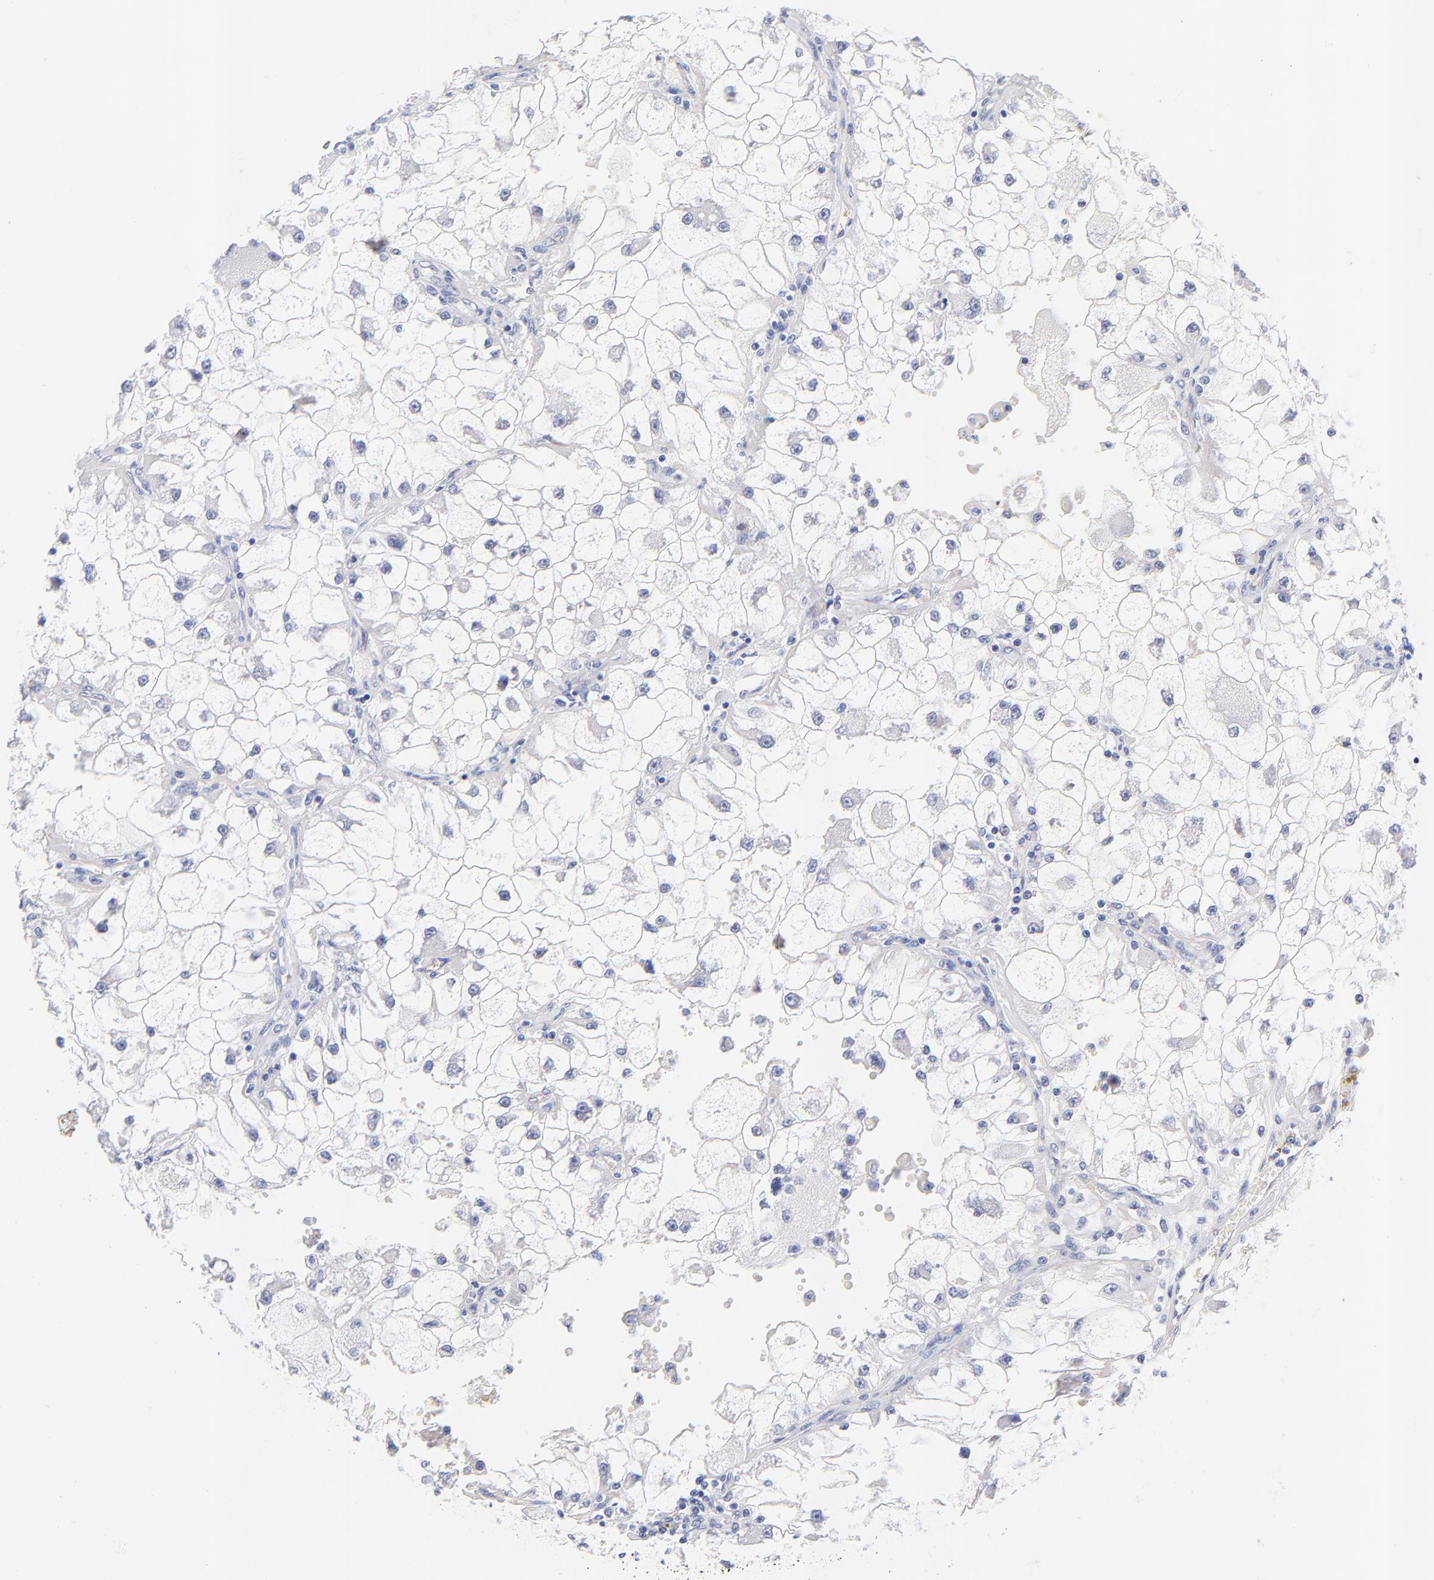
{"staining": {"intensity": "negative", "quantity": "none", "location": "none"}, "tissue": "renal cancer", "cell_type": "Tumor cells", "image_type": "cancer", "snomed": [{"axis": "morphology", "description": "Adenocarcinoma, NOS"}, {"axis": "topography", "description": "Kidney"}], "caption": "Immunohistochemical staining of human renal cancer exhibits no significant positivity in tumor cells.", "gene": "FAM117B", "patient": {"sex": "female", "age": 73}}